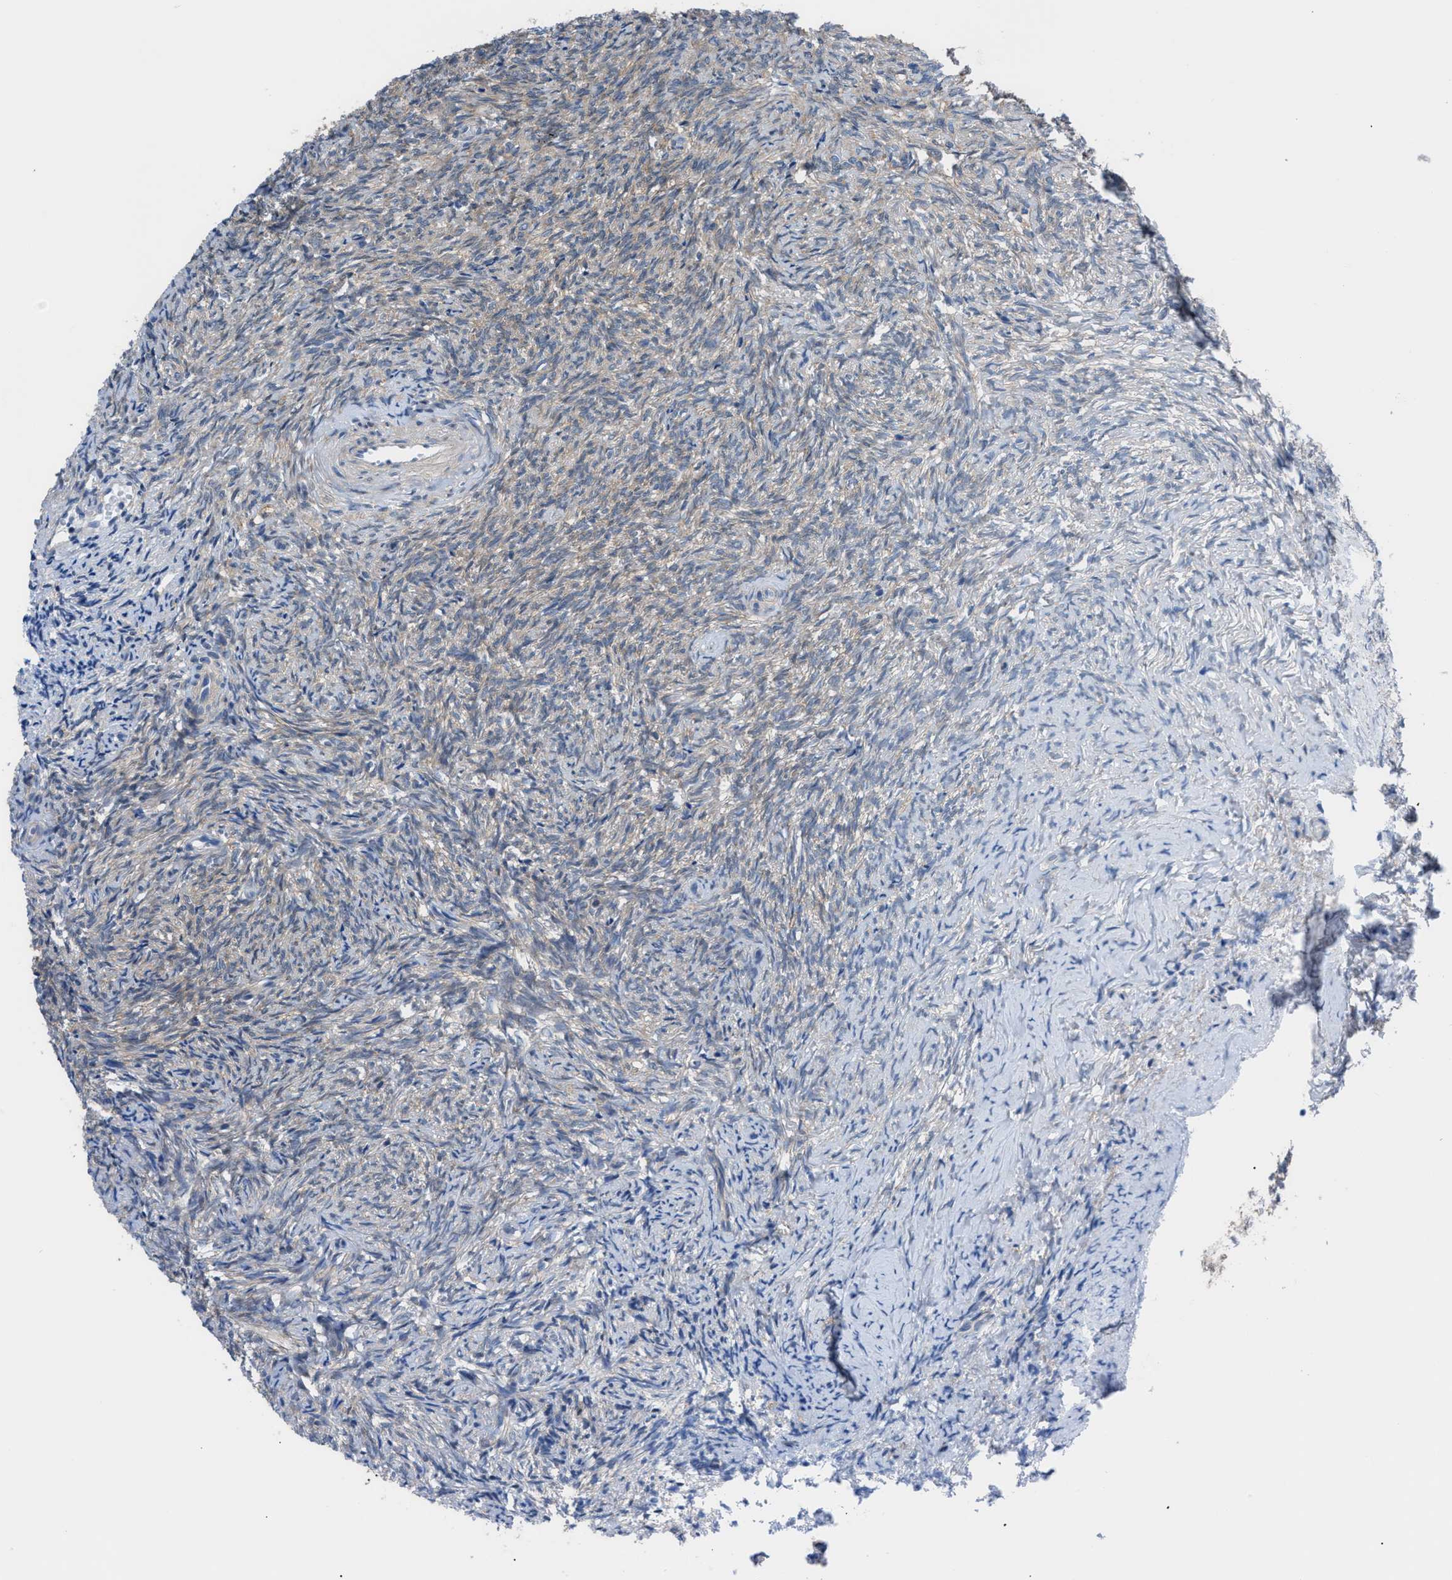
{"staining": {"intensity": "strong", "quantity": ">75%", "location": "cytoplasmic/membranous"}, "tissue": "ovary", "cell_type": "Follicle cells", "image_type": "normal", "snomed": [{"axis": "morphology", "description": "Normal tissue, NOS"}, {"axis": "topography", "description": "Ovary"}], "caption": "Immunohistochemistry photomicrograph of unremarkable human ovary stained for a protein (brown), which exhibits high levels of strong cytoplasmic/membranous positivity in about >75% of follicle cells.", "gene": "TMEM45B", "patient": {"sex": "female", "age": 41}}